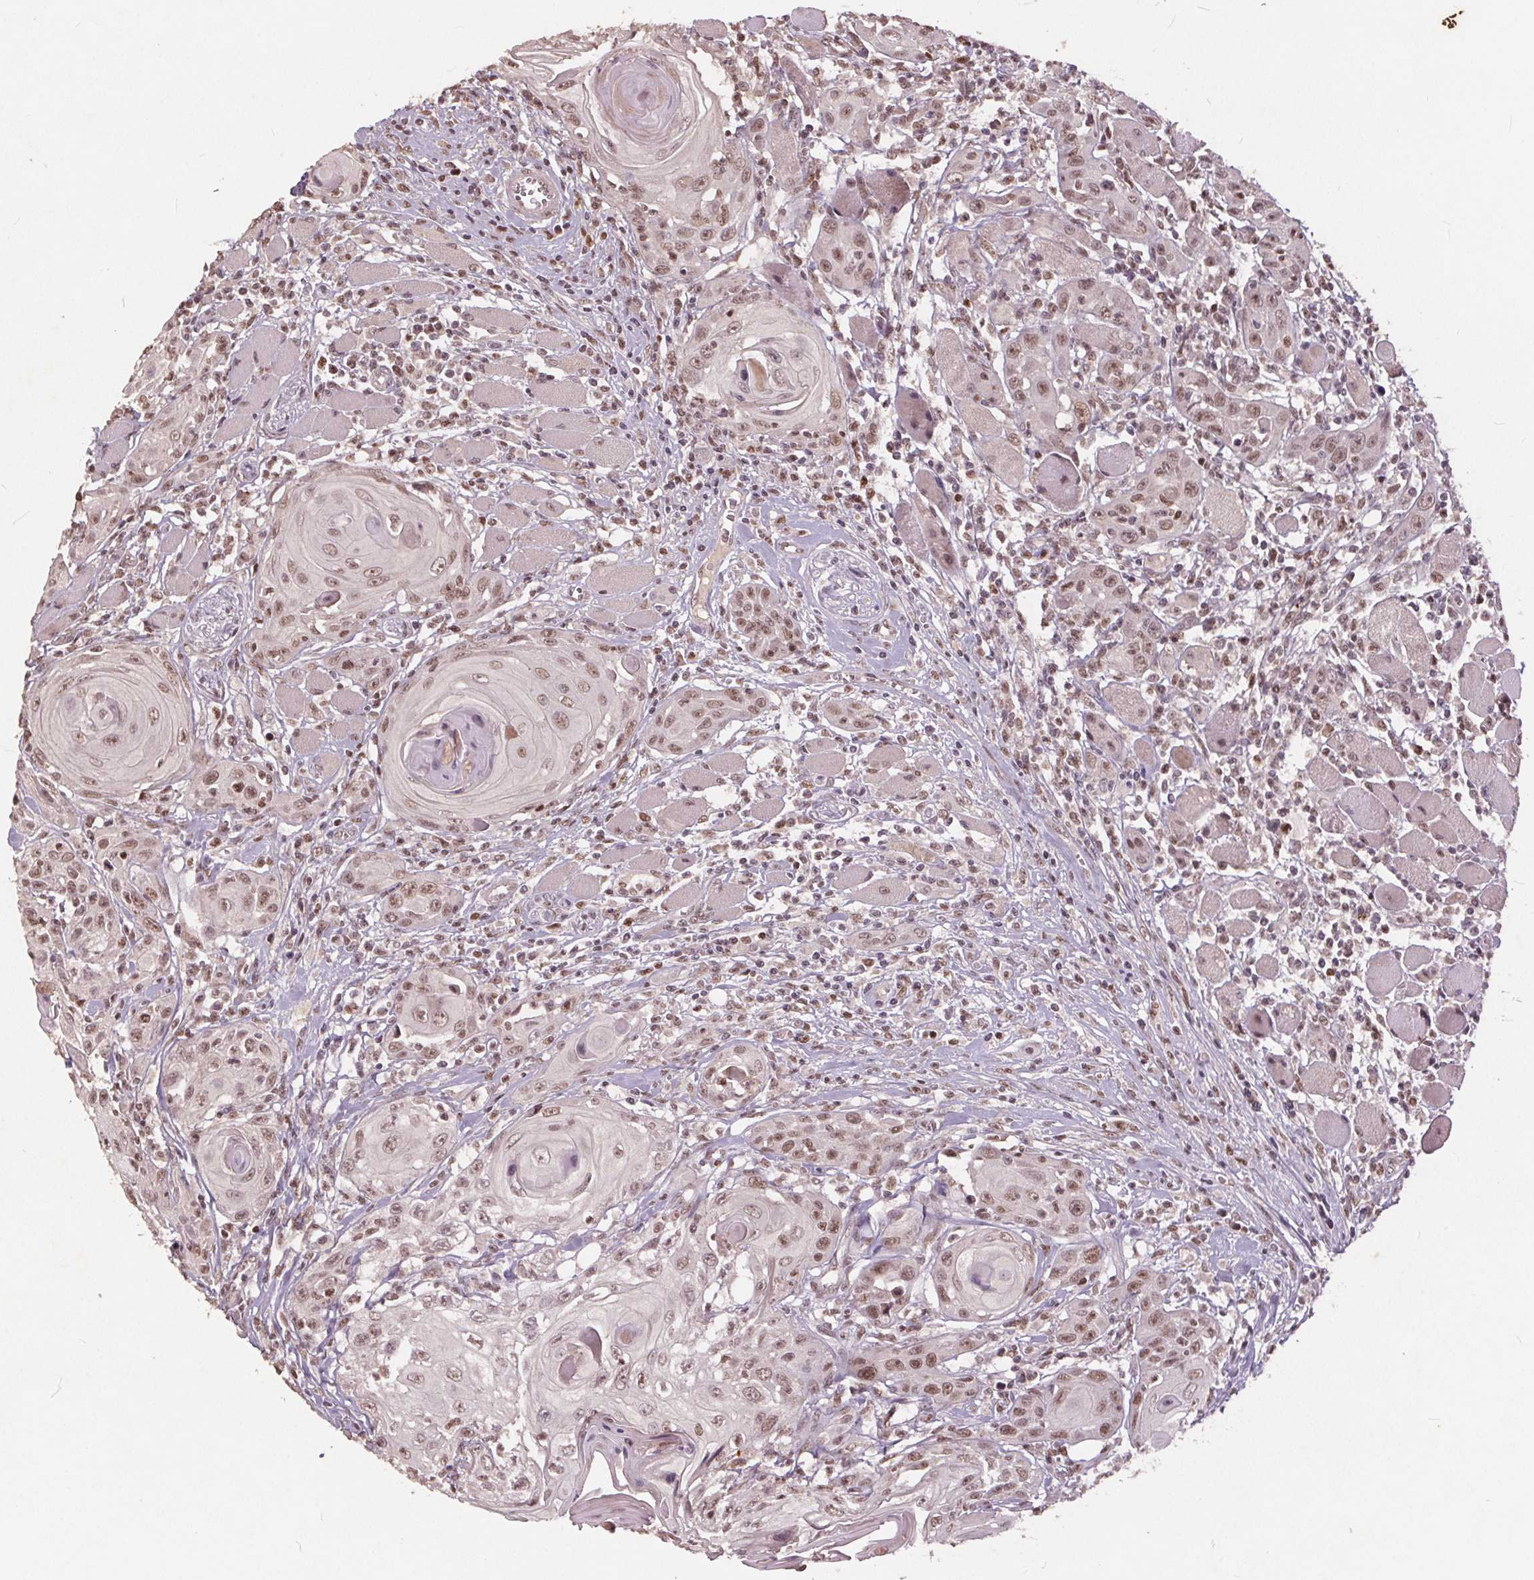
{"staining": {"intensity": "moderate", "quantity": ">75%", "location": "nuclear"}, "tissue": "head and neck cancer", "cell_type": "Tumor cells", "image_type": "cancer", "snomed": [{"axis": "morphology", "description": "Squamous cell carcinoma, NOS"}, {"axis": "topography", "description": "Head-Neck"}], "caption": "A micrograph showing moderate nuclear staining in about >75% of tumor cells in head and neck cancer, as visualized by brown immunohistochemical staining.", "gene": "DNMT3B", "patient": {"sex": "female", "age": 80}}